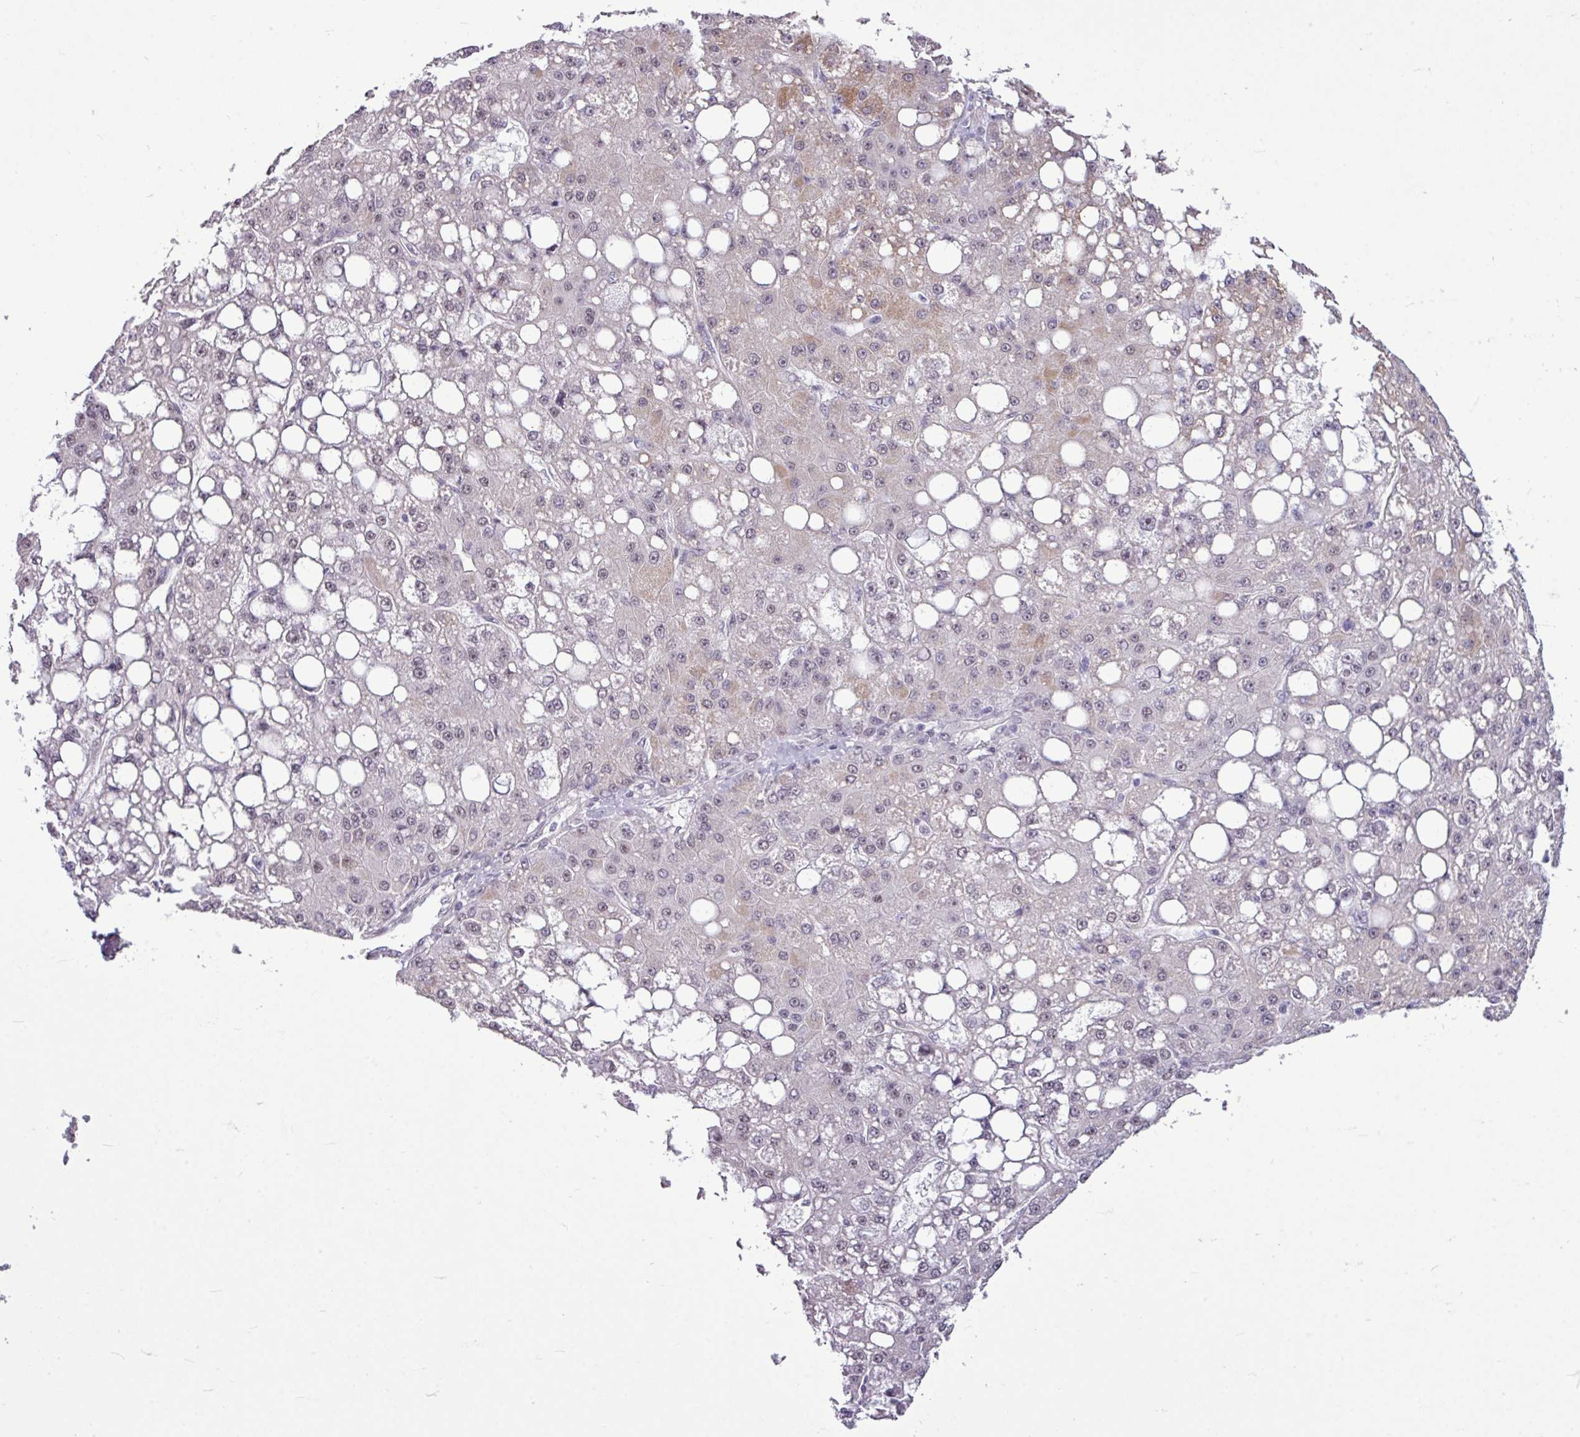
{"staining": {"intensity": "moderate", "quantity": "25%-75%", "location": "nuclear"}, "tissue": "liver cancer", "cell_type": "Tumor cells", "image_type": "cancer", "snomed": [{"axis": "morphology", "description": "Carcinoma, Hepatocellular, NOS"}, {"axis": "topography", "description": "Liver"}], "caption": "Protein expression analysis of liver cancer reveals moderate nuclear staining in approximately 25%-75% of tumor cells.", "gene": "UTP18", "patient": {"sex": "male", "age": 67}}